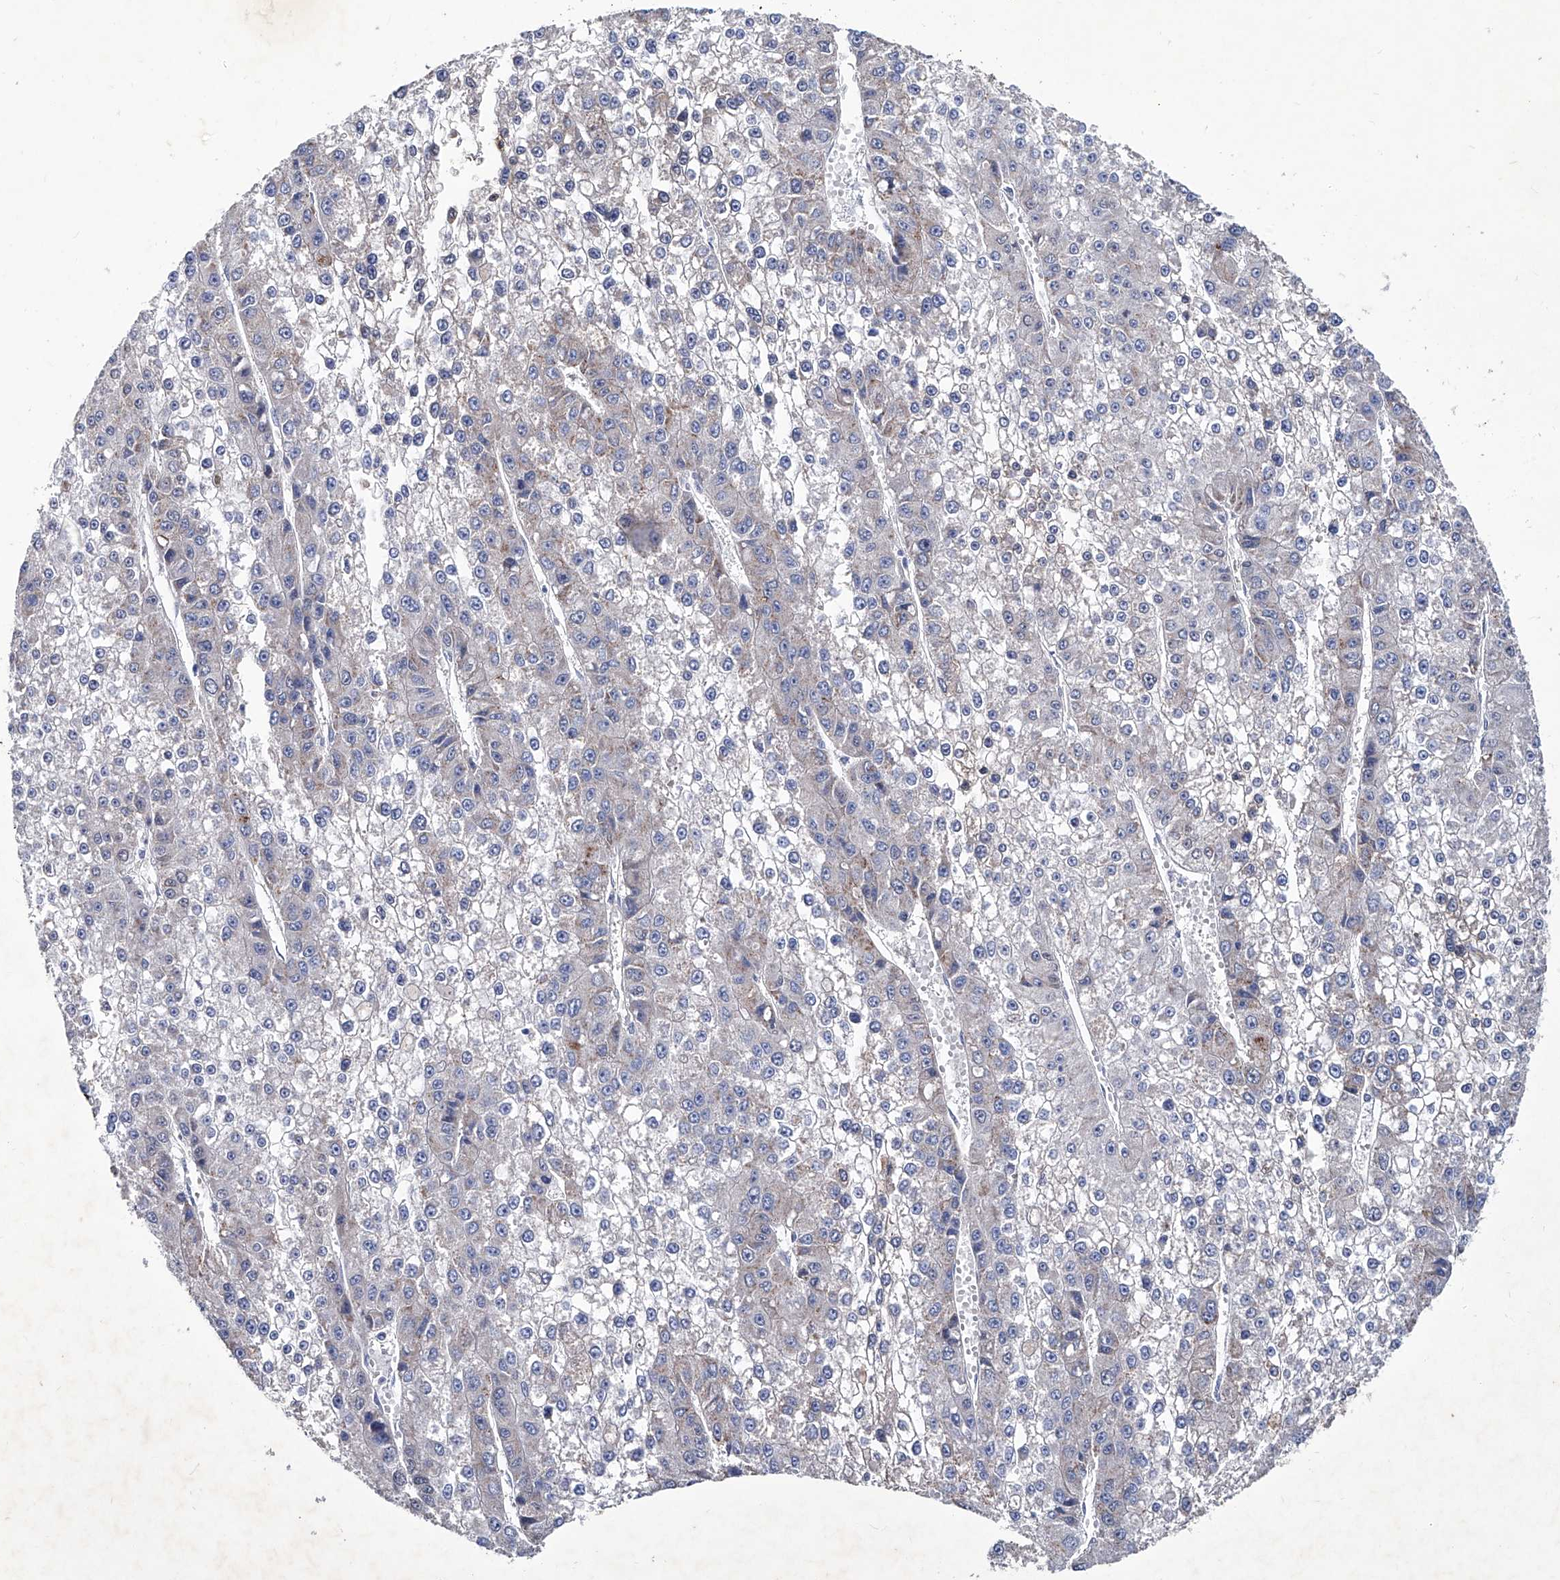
{"staining": {"intensity": "negative", "quantity": "none", "location": "none"}, "tissue": "liver cancer", "cell_type": "Tumor cells", "image_type": "cancer", "snomed": [{"axis": "morphology", "description": "Carcinoma, Hepatocellular, NOS"}, {"axis": "topography", "description": "Liver"}], "caption": "There is no significant positivity in tumor cells of hepatocellular carcinoma (liver).", "gene": "KLHL17", "patient": {"sex": "female", "age": 73}}